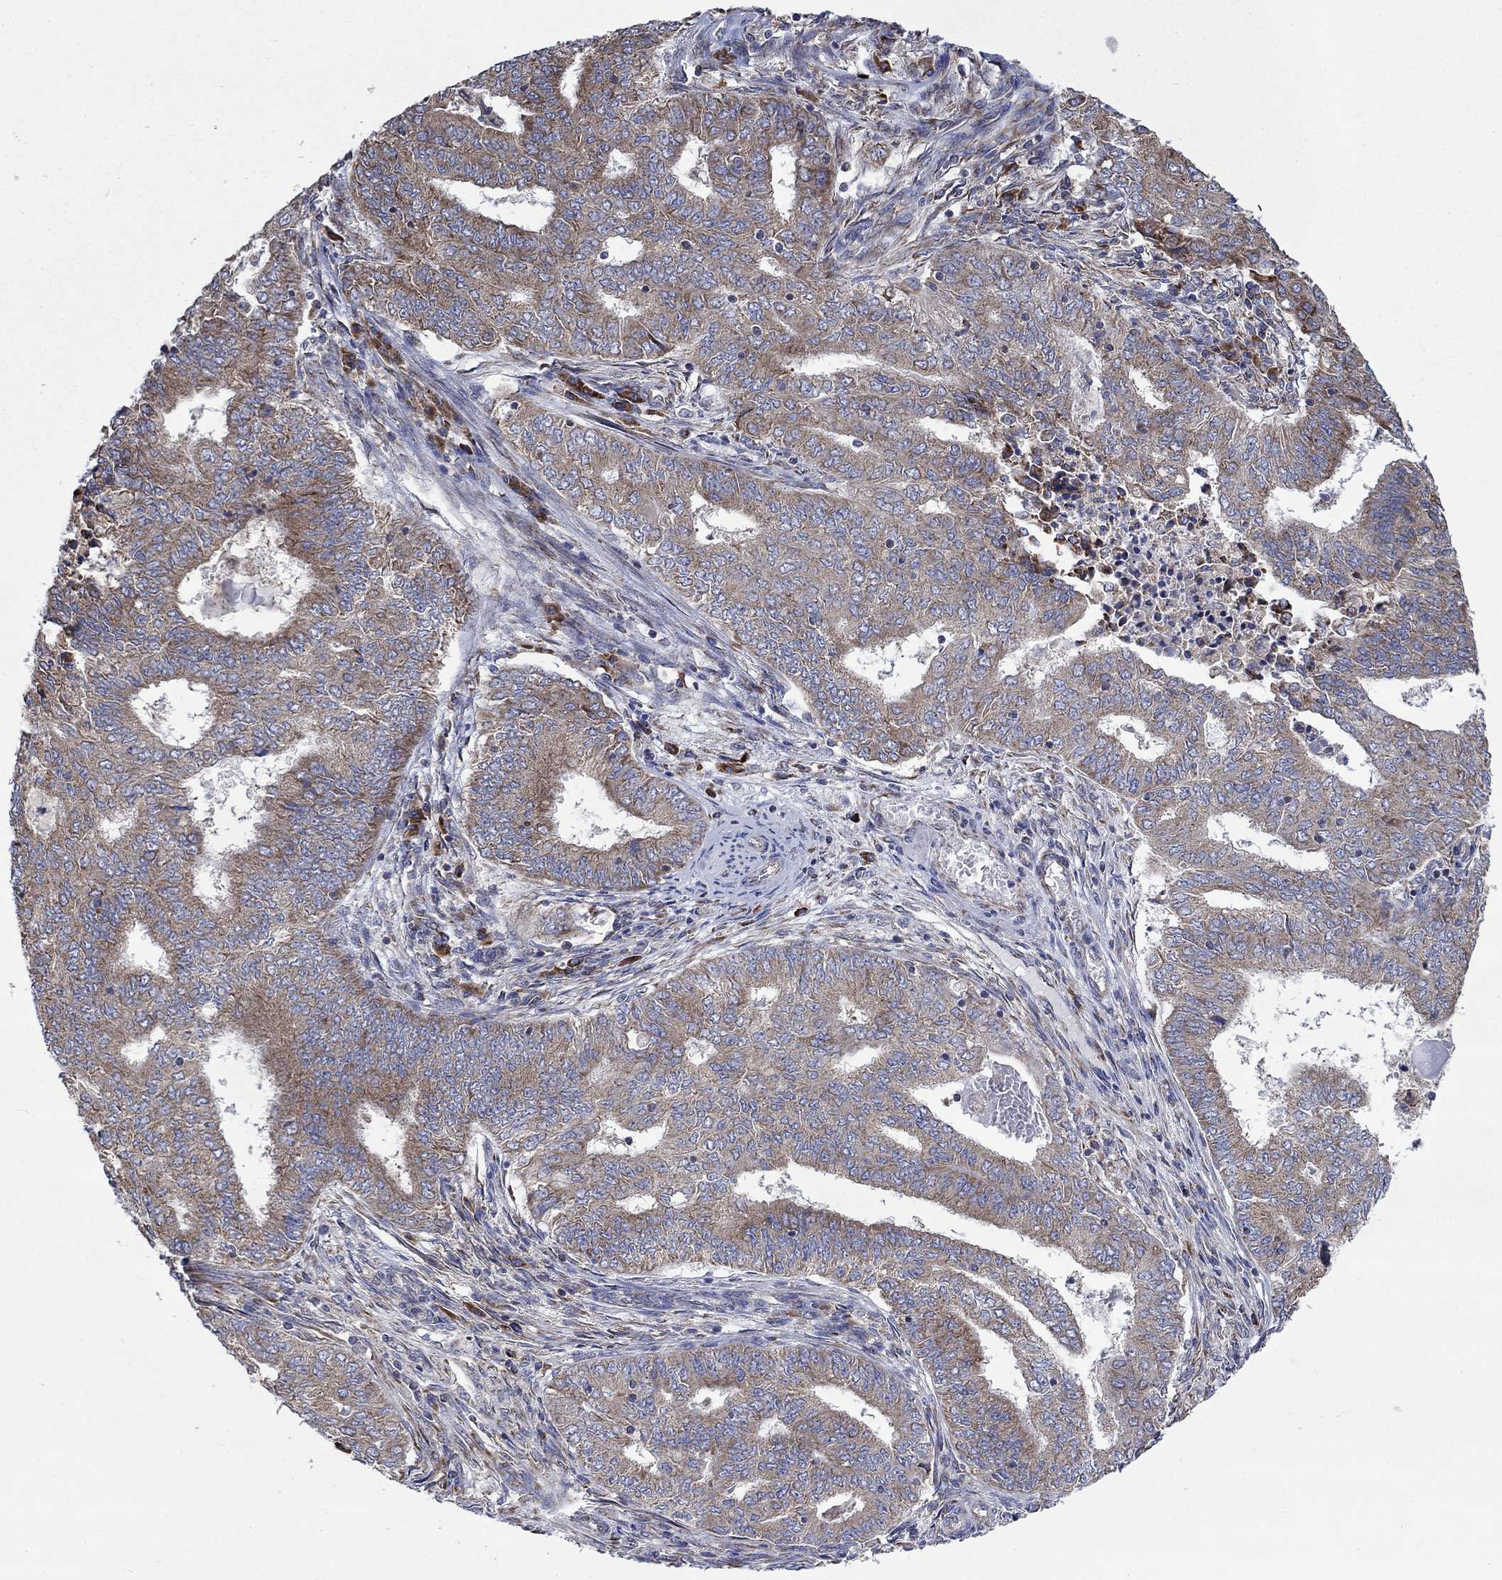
{"staining": {"intensity": "weak", "quantity": ">75%", "location": "cytoplasmic/membranous"}, "tissue": "endometrial cancer", "cell_type": "Tumor cells", "image_type": "cancer", "snomed": [{"axis": "morphology", "description": "Adenocarcinoma, NOS"}, {"axis": "topography", "description": "Endometrium"}], "caption": "A micrograph of adenocarcinoma (endometrial) stained for a protein exhibits weak cytoplasmic/membranous brown staining in tumor cells. The protein of interest is shown in brown color, while the nuclei are stained blue.", "gene": "RPLP0", "patient": {"sex": "female", "age": 62}}